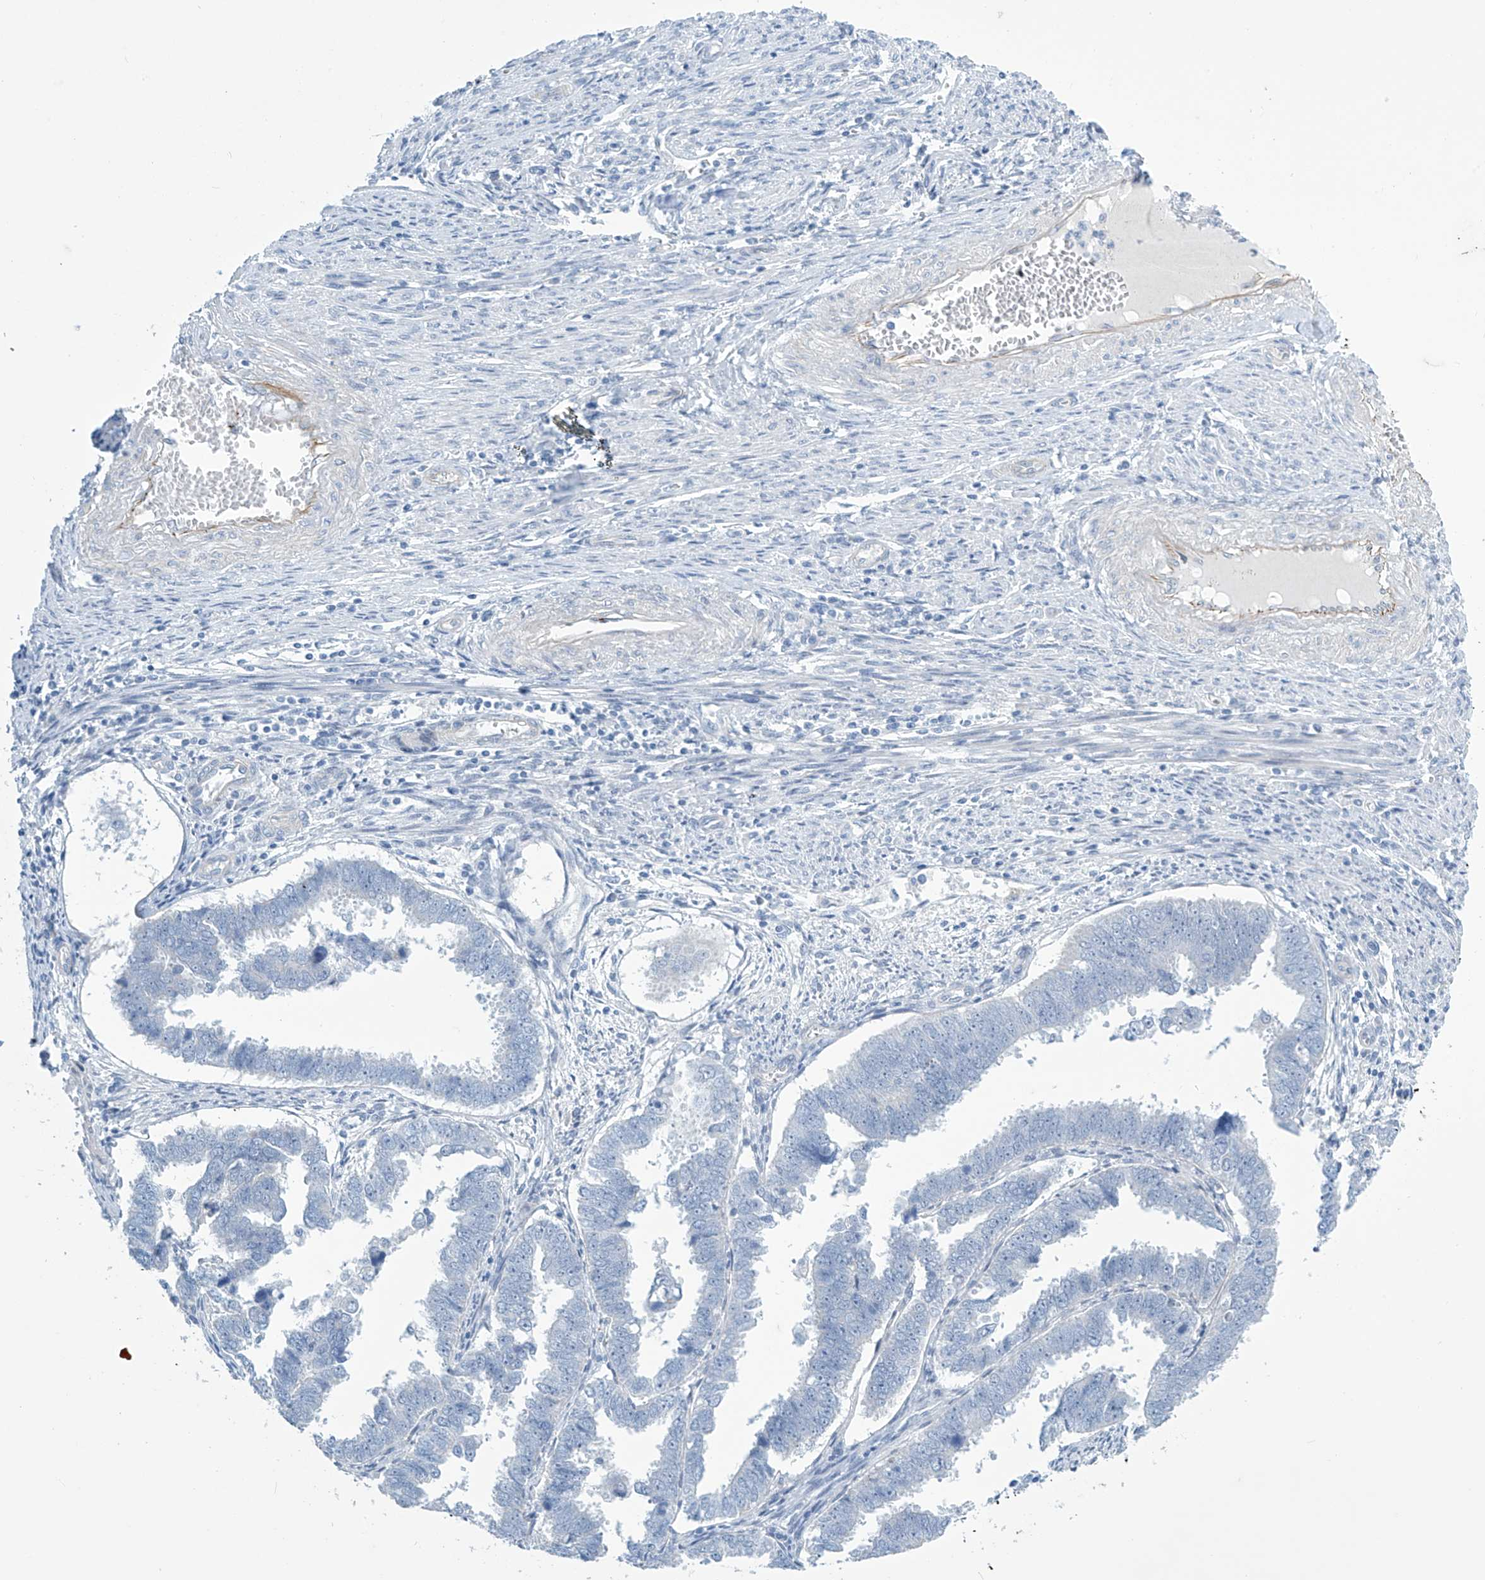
{"staining": {"intensity": "negative", "quantity": "none", "location": "none"}, "tissue": "endometrial cancer", "cell_type": "Tumor cells", "image_type": "cancer", "snomed": [{"axis": "morphology", "description": "Adenocarcinoma, NOS"}, {"axis": "topography", "description": "Endometrium"}], "caption": "This is a image of immunohistochemistry staining of adenocarcinoma (endometrial), which shows no staining in tumor cells. (Stains: DAB (3,3'-diaminobenzidine) immunohistochemistry with hematoxylin counter stain, Microscopy: brightfield microscopy at high magnification).", "gene": "SLC35A5", "patient": {"sex": "female", "age": 75}}